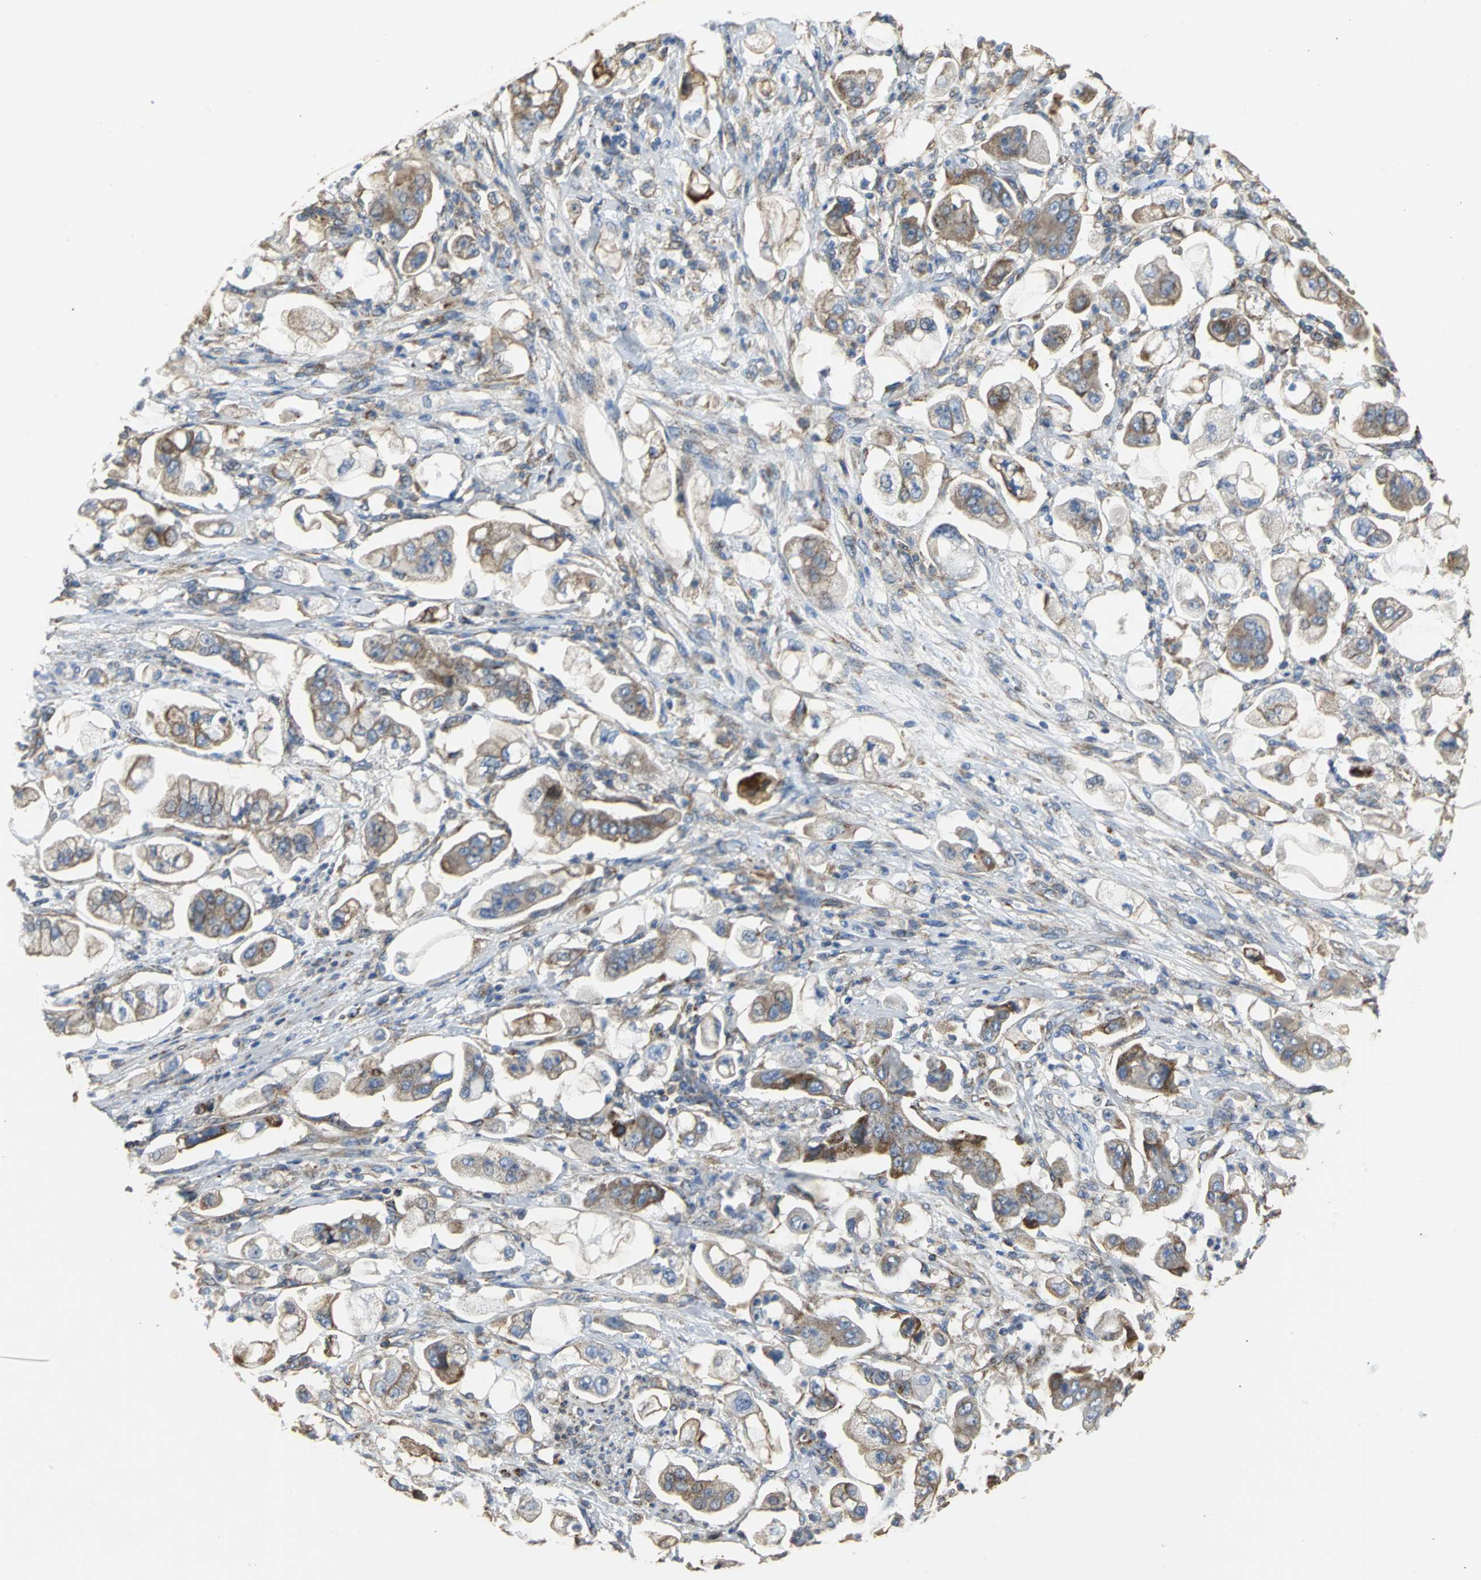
{"staining": {"intensity": "strong", "quantity": ">75%", "location": "cytoplasmic/membranous"}, "tissue": "stomach cancer", "cell_type": "Tumor cells", "image_type": "cancer", "snomed": [{"axis": "morphology", "description": "Adenocarcinoma, NOS"}, {"axis": "topography", "description": "Stomach"}], "caption": "Immunohistochemical staining of adenocarcinoma (stomach) reveals high levels of strong cytoplasmic/membranous protein staining in approximately >75% of tumor cells. (DAB (3,3'-diaminobenzidine) IHC with brightfield microscopy, high magnification).", "gene": "NDUFB5", "patient": {"sex": "male", "age": 62}}